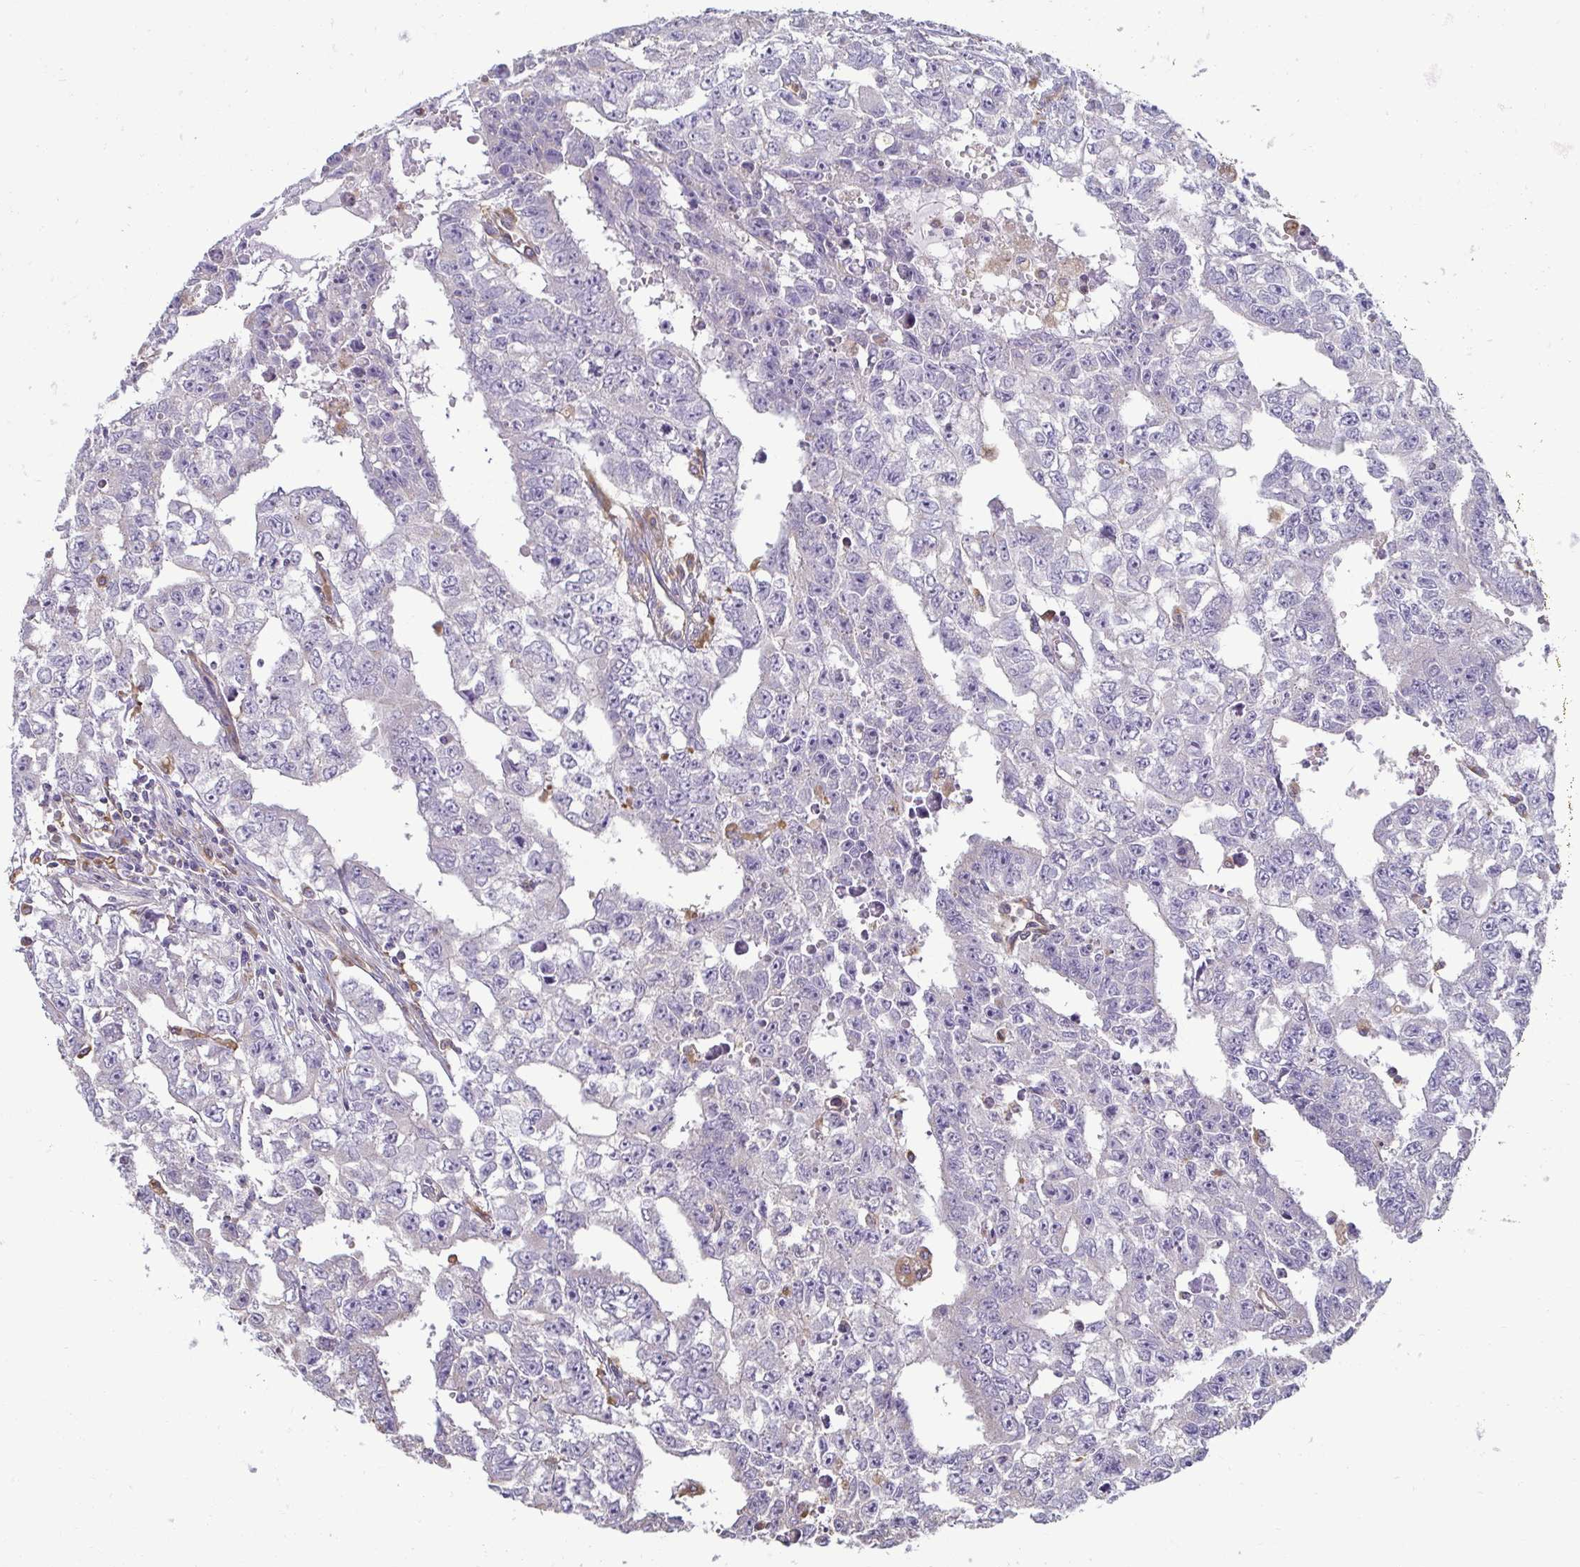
{"staining": {"intensity": "negative", "quantity": "none", "location": "none"}, "tissue": "testis cancer", "cell_type": "Tumor cells", "image_type": "cancer", "snomed": [{"axis": "morphology", "description": "Carcinoma, Embryonal, NOS"}, {"axis": "morphology", "description": "Teratoma, malignant, NOS"}, {"axis": "topography", "description": "Testis"}], "caption": "IHC of testis cancer (embryonal carcinoma) shows no expression in tumor cells. (Brightfield microscopy of DAB (3,3'-diaminobenzidine) immunohistochemistry (IHC) at high magnification).", "gene": "PDE2A", "patient": {"sex": "male", "age": 24}}